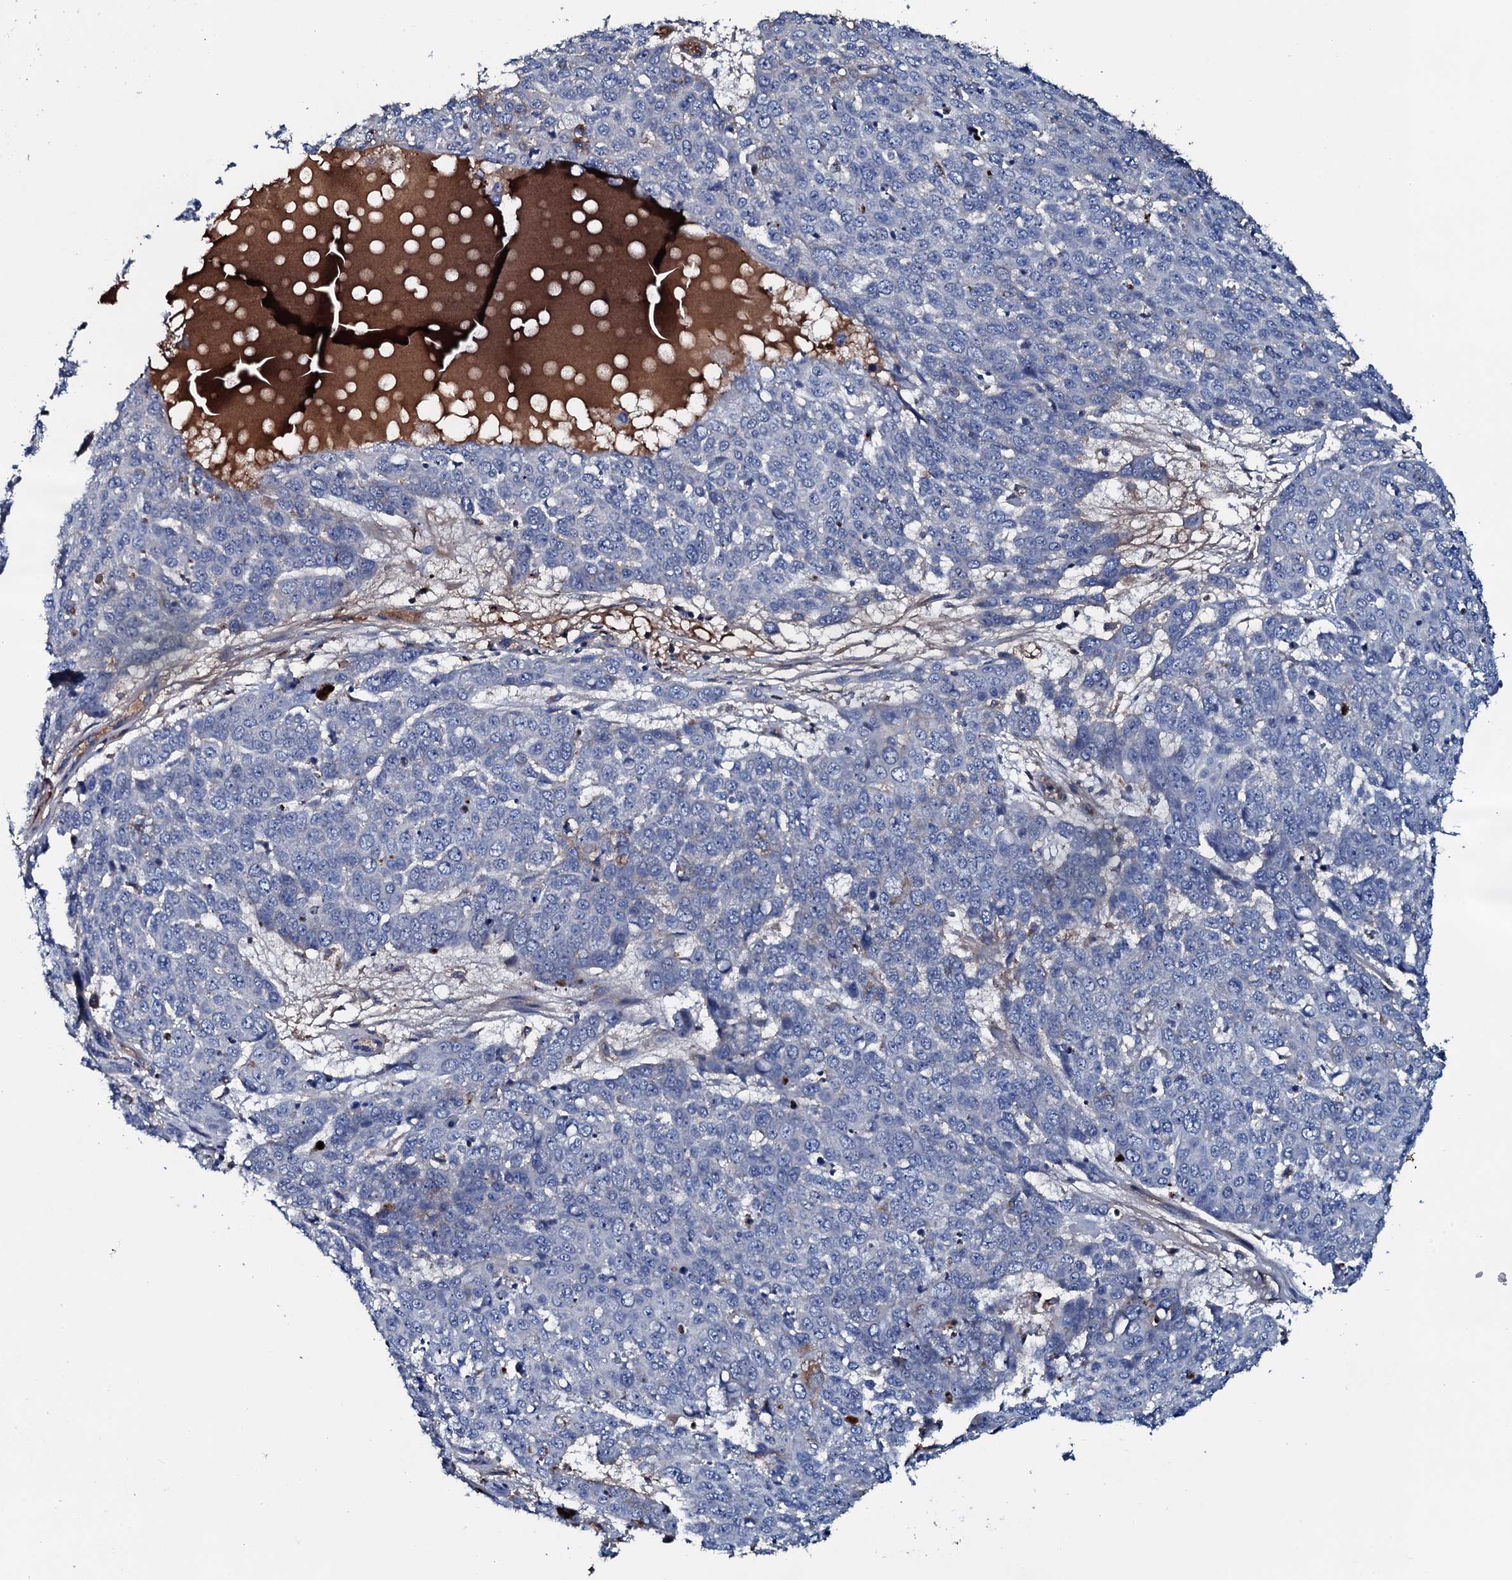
{"staining": {"intensity": "negative", "quantity": "none", "location": "none"}, "tissue": "skin cancer", "cell_type": "Tumor cells", "image_type": "cancer", "snomed": [{"axis": "morphology", "description": "Squamous cell carcinoma, NOS"}, {"axis": "topography", "description": "Skin"}], "caption": "Tumor cells show no significant positivity in skin cancer (squamous cell carcinoma).", "gene": "NEK1", "patient": {"sex": "male", "age": 71}}